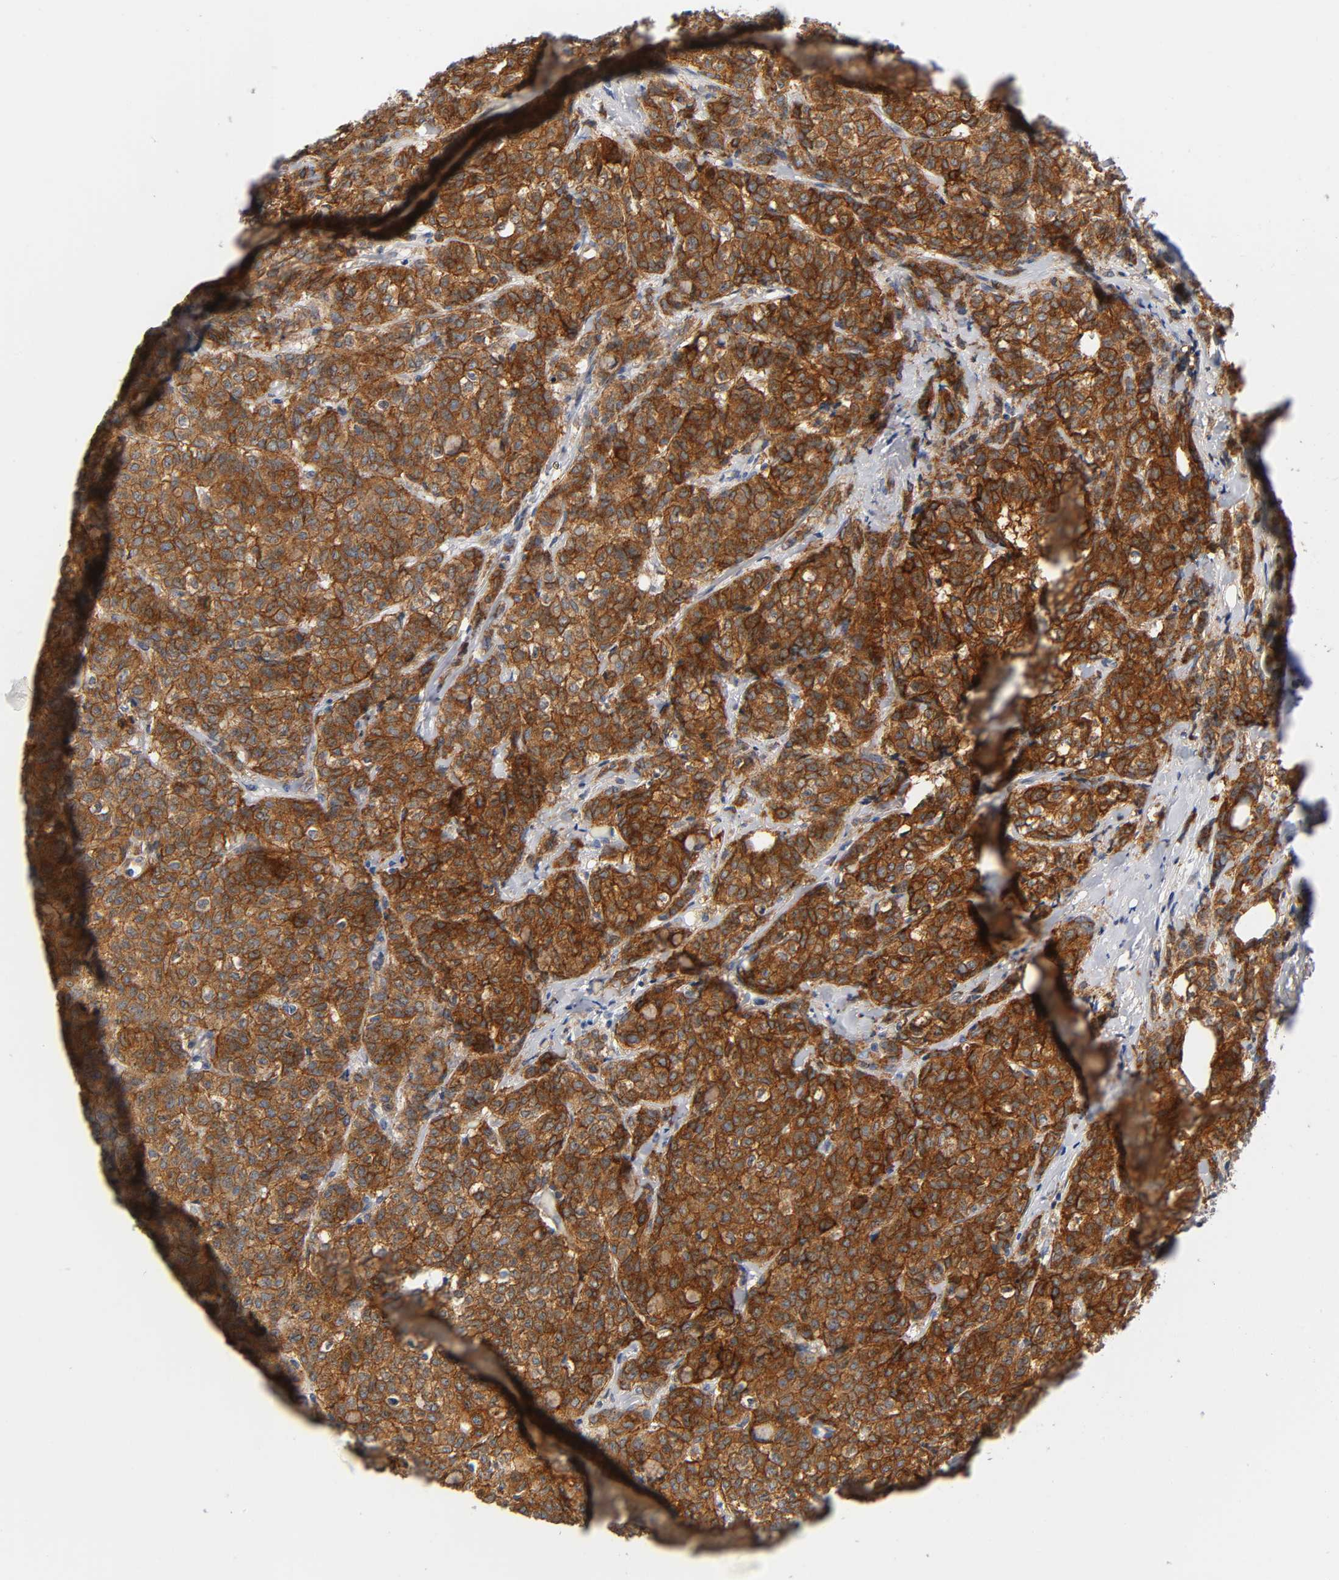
{"staining": {"intensity": "strong", "quantity": ">75%", "location": "cytoplasmic/membranous"}, "tissue": "breast cancer", "cell_type": "Tumor cells", "image_type": "cancer", "snomed": [{"axis": "morphology", "description": "Lobular carcinoma"}, {"axis": "topography", "description": "Breast"}], "caption": "A brown stain highlights strong cytoplasmic/membranous expression of a protein in breast cancer tumor cells.", "gene": "CD2AP", "patient": {"sex": "female", "age": 60}}